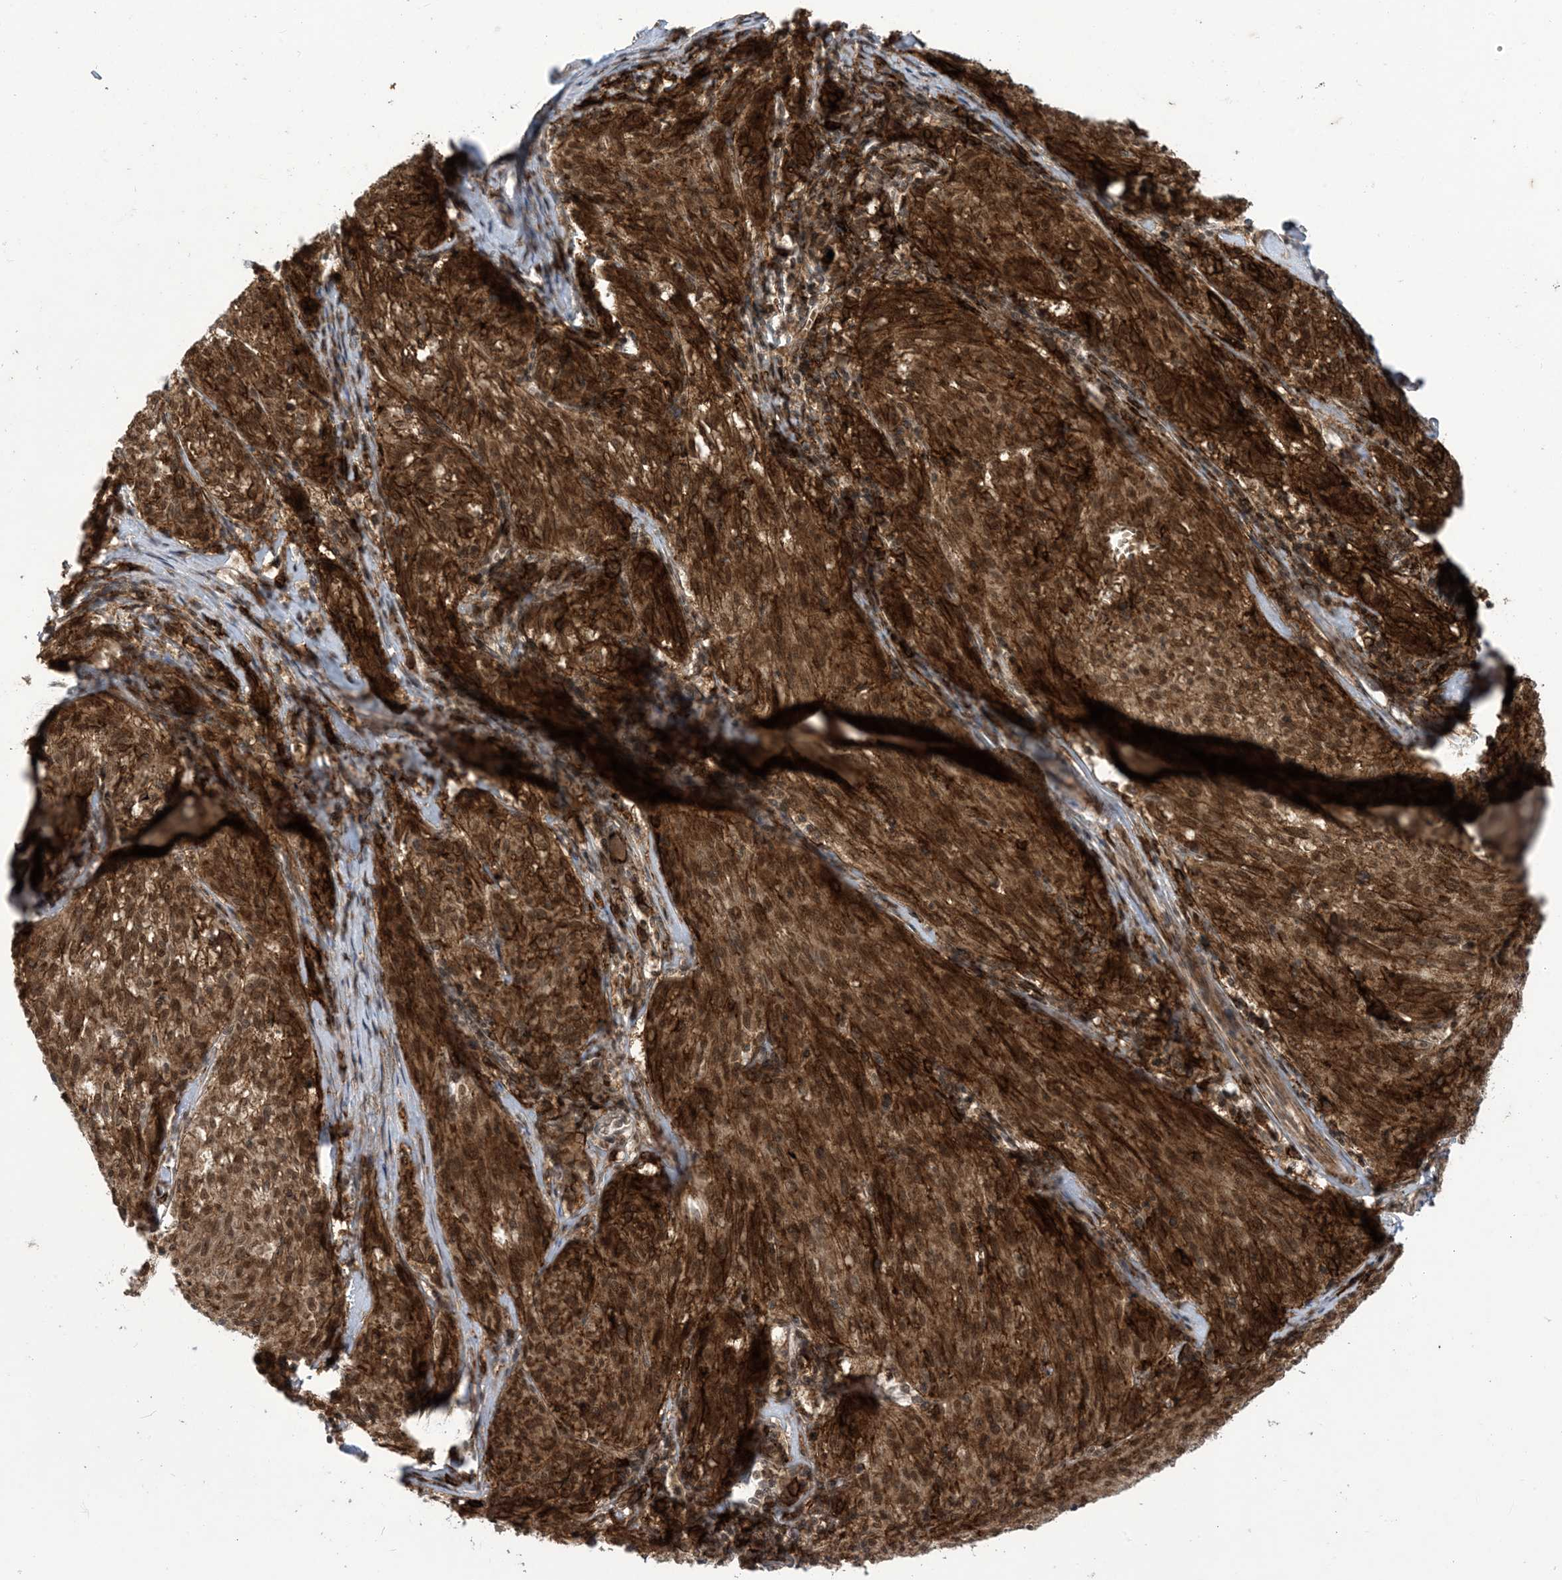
{"staining": {"intensity": "strong", "quantity": ">75%", "location": "cytoplasmic/membranous,nuclear"}, "tissue": "melanoma", "cell_type": "Tumor cells", "image_type": "cancer", "snomed": [{"axis": "morphology", "description": "Malignant melanoma, NOS"}, {"axis": "topography", "description": "Skin"}], "caption": "Malignant melanoma stained for a protein (brown) displays strong cytoplasmic/membranous and nuclear positive staining in about >75% of tumor cells.", "gene": "LAGE3", "patient": {"sex": "female", "age": 72}}